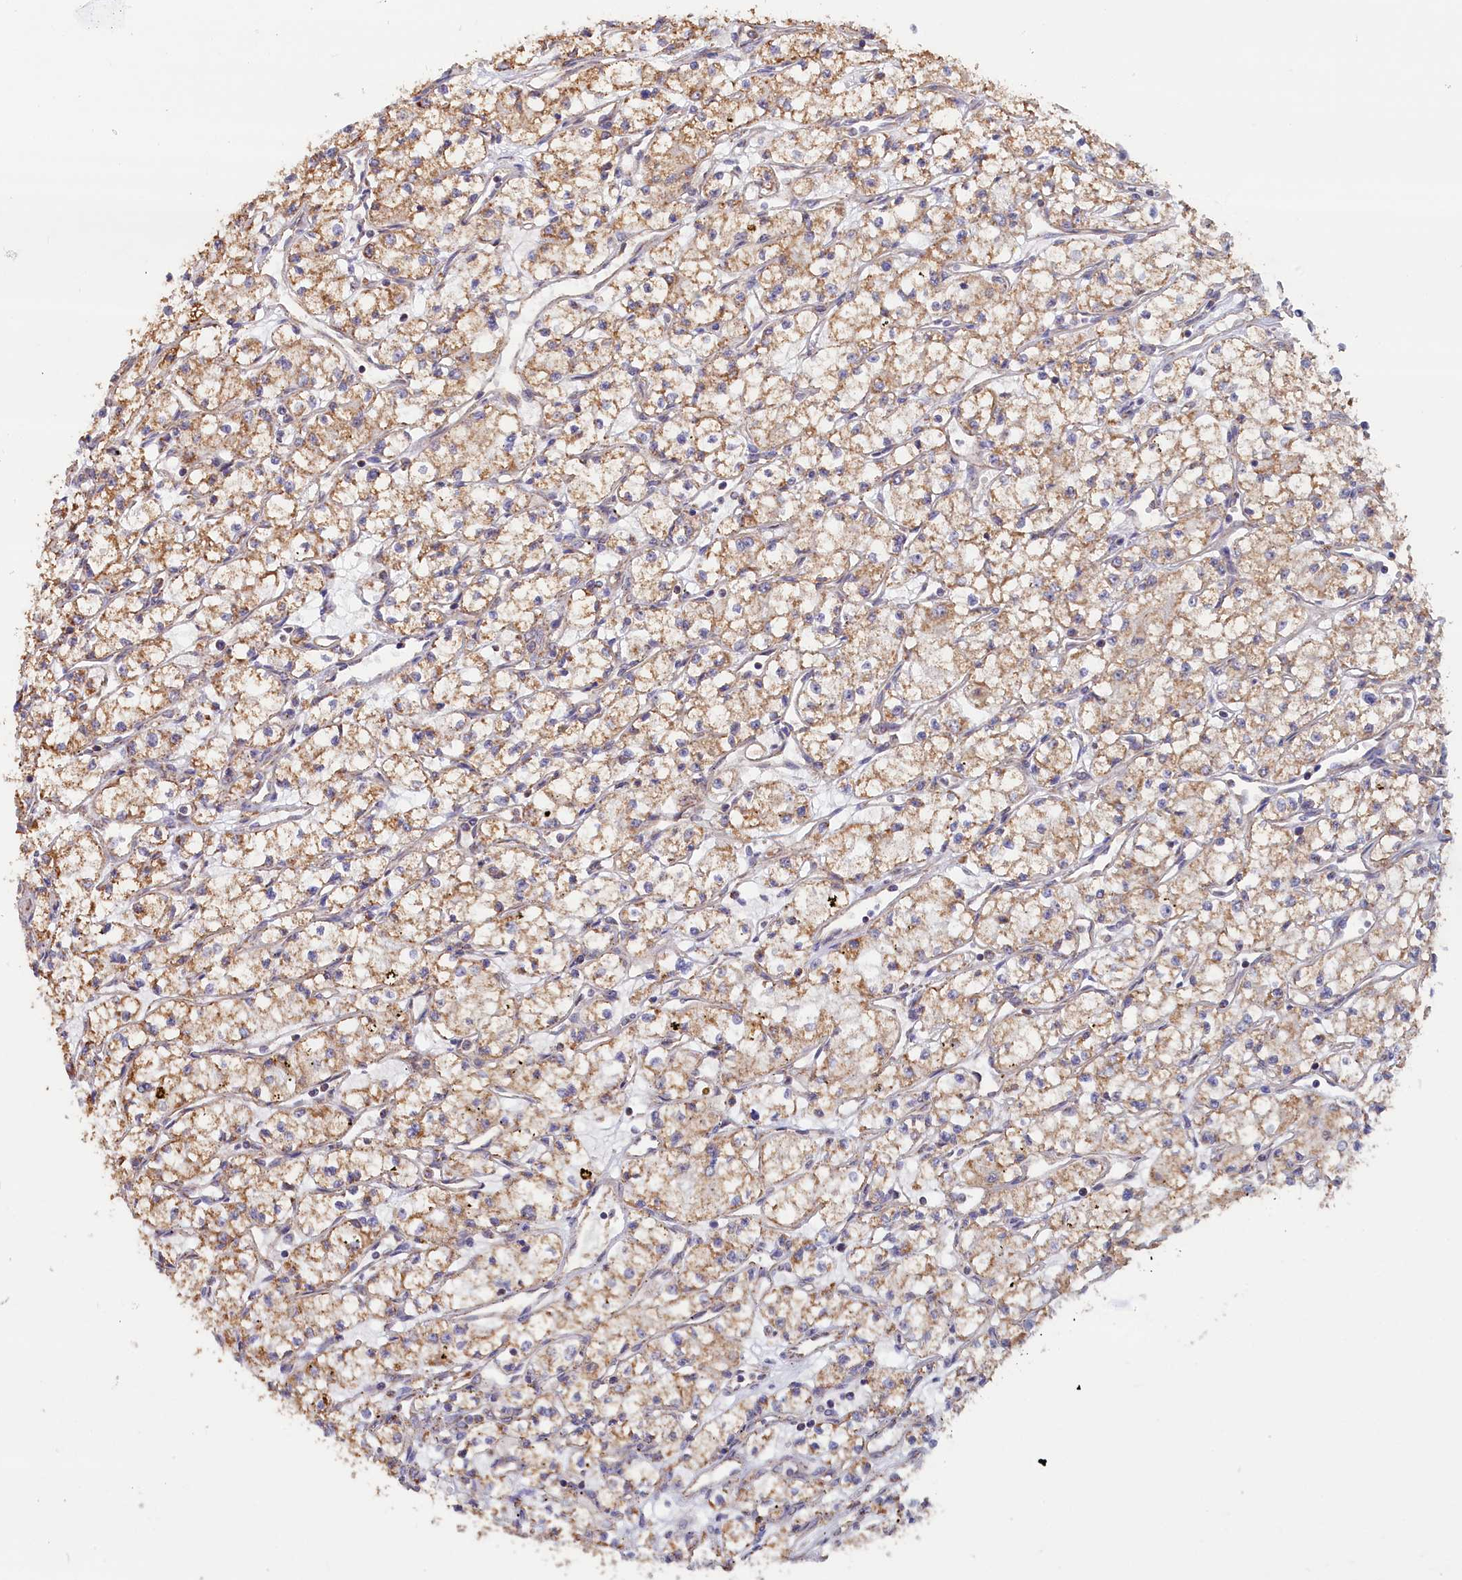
{"staining": {"intensity": "moderate", "quantity": "25%-75%", "location": "cytoplasmic/membranous"}, "tissue": "renal cancer", "cell_type": "Tumor cells", "image_type": "cancer", "snomed": [{"axis": "morphology", "description": "Adenocarcinoma, NOS"}, {"axis": "topography", "description": "Kidney"}], "caption": "Immunohistochemical staining of renal cancer (adenocarcinoma) shows medium levels of moderate cytoplasmic/membranous protein positivity in approximately 25%-75% of tumor cells. The staining was performed using DAB (3,3'-diaminobenzidine), with brown indicating positive protein expression. Nuclei are stained blue with hematoxylin.", "gene": "ZNF816", "patient": {"sex": "male", "age": 59}}